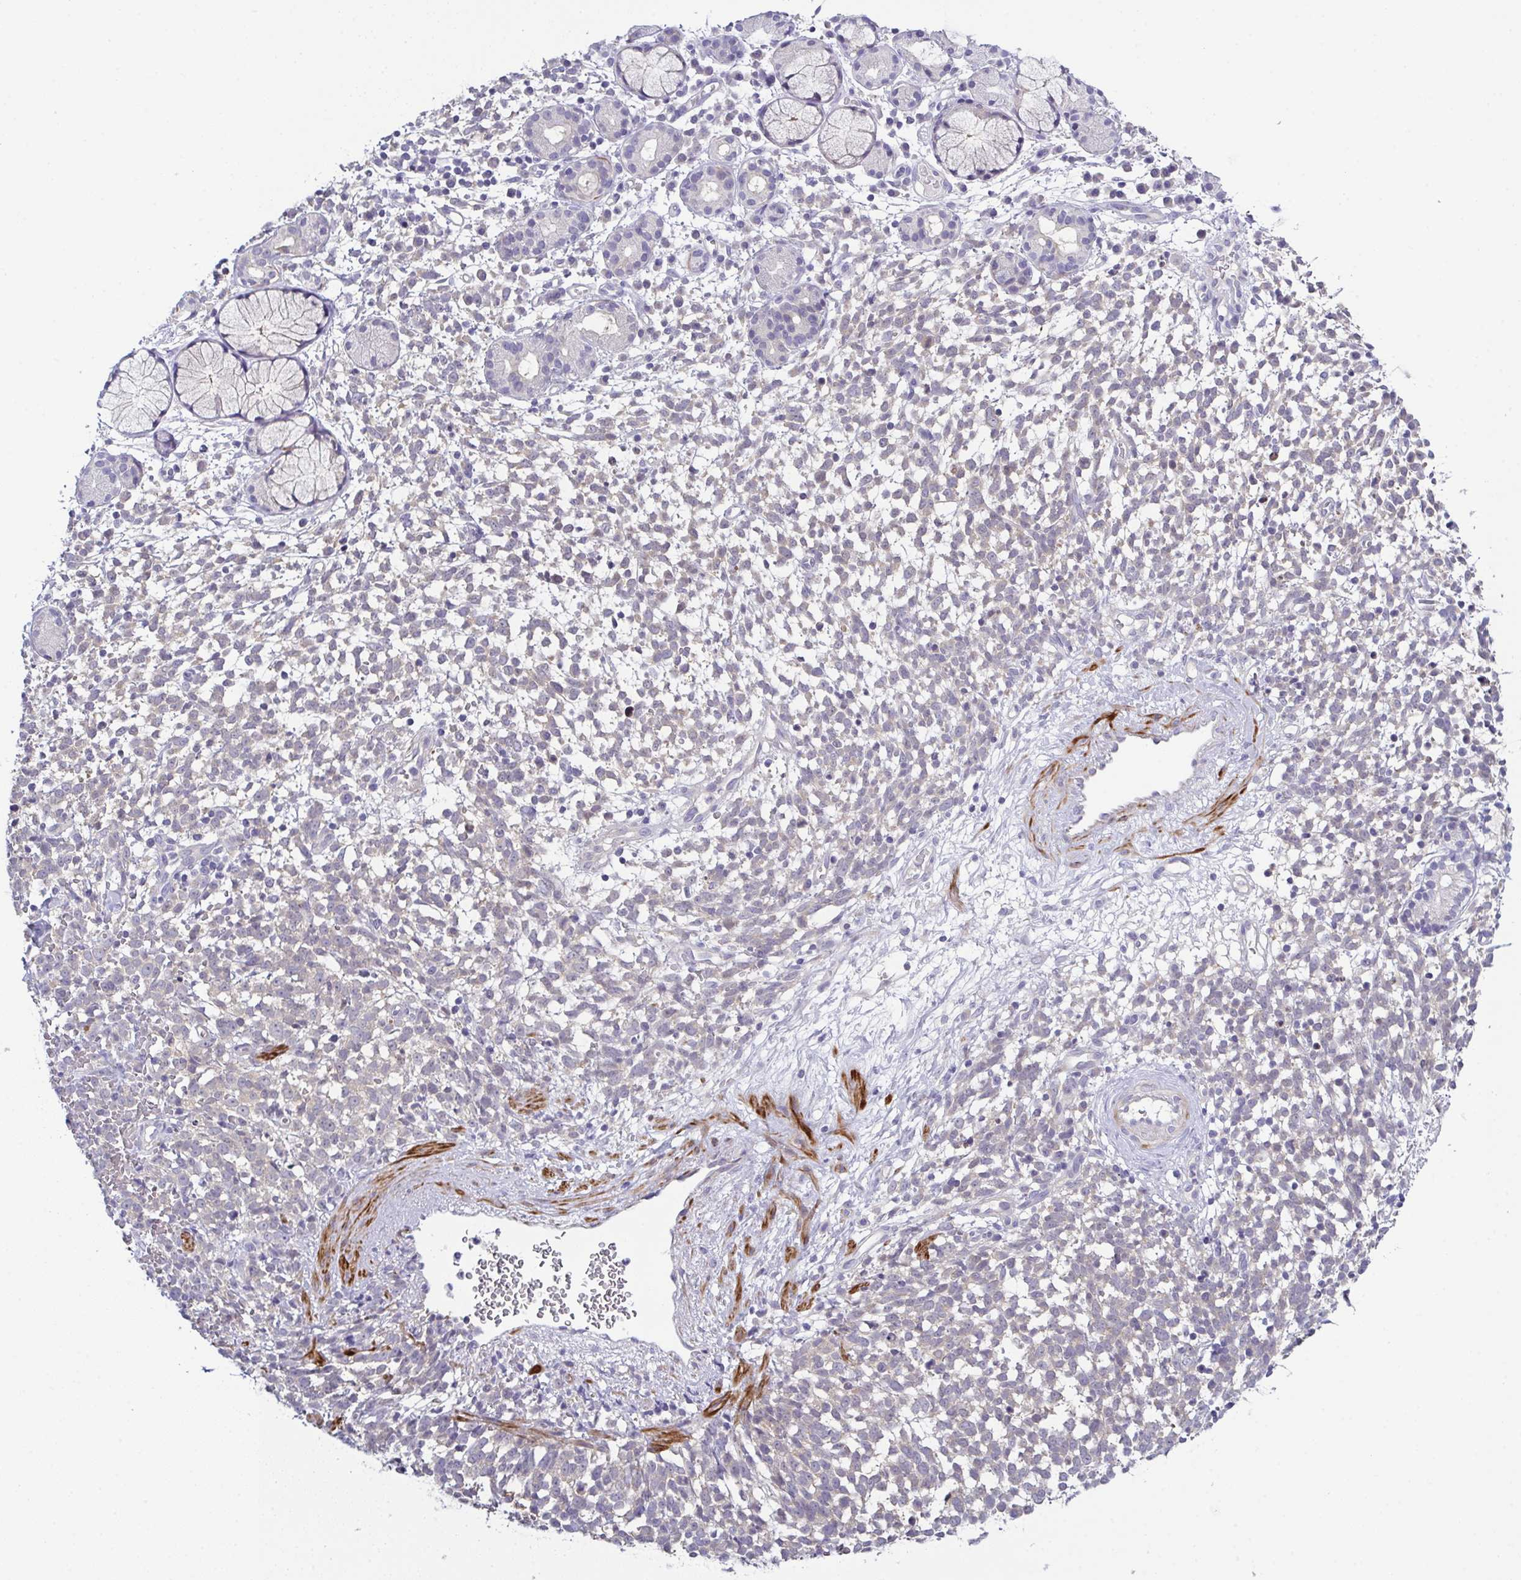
{"staining": {"intensity": "negative", "quantity": "none", "location": "none"}, "tissue": "melanoma", "cell_type": "Tumor cells", "image_type": "cancer", "snomed": [{"axis": "morphology", "description": "Malignant melanoma, NOS"}, {"axis": "topography", "description": "Skin"}], "caption": "Photomicrograph shows no significant protein positivity in tumor cells of melanoma.", "gene": "CFAP97D1", "patient": {"sex": "female", "age": 70}}